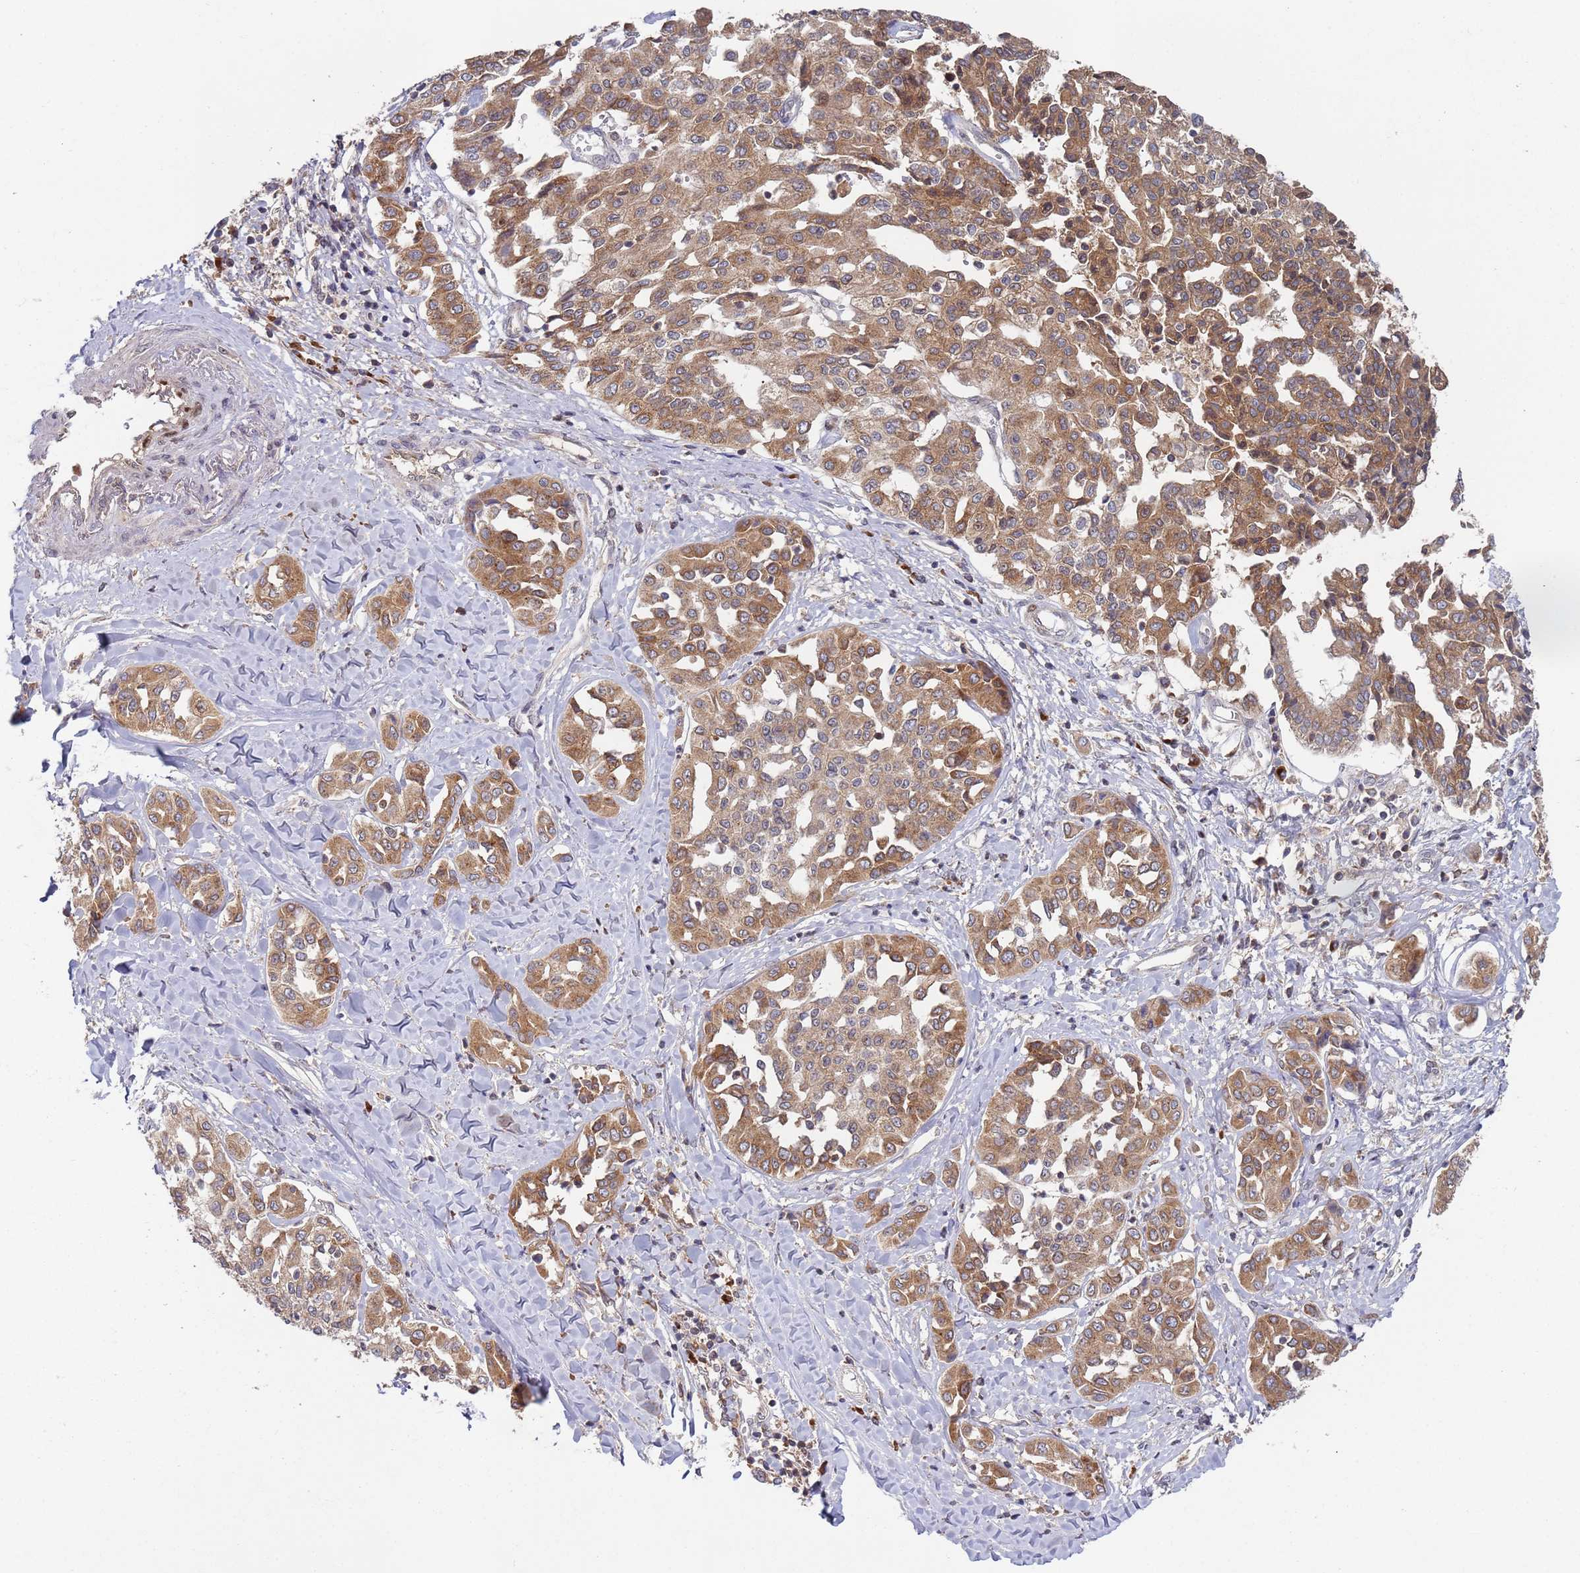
{"staining": {"intensity": "moderate", "quantity": ">75%", "location": "cytoplasmic/membranous"}, "tissue": "liver cancer", "cell_type": "Tumor cells", "image_type": "cancer", "snomed": [{"axis": "morphology", "description": "Cholangiocarcinoma"}, {"axis": "topography", "description": "Liver"}], "caption": "Brown immunohistochemical staining in liver cholangiocarcinoma exhibits moderate cytoplasmic/membranous positivity in about >75% of tumor cells. Nuclei are stained in blue.", "gene": "OR5A2", "patient": {"sex": "female", "age": 77}}